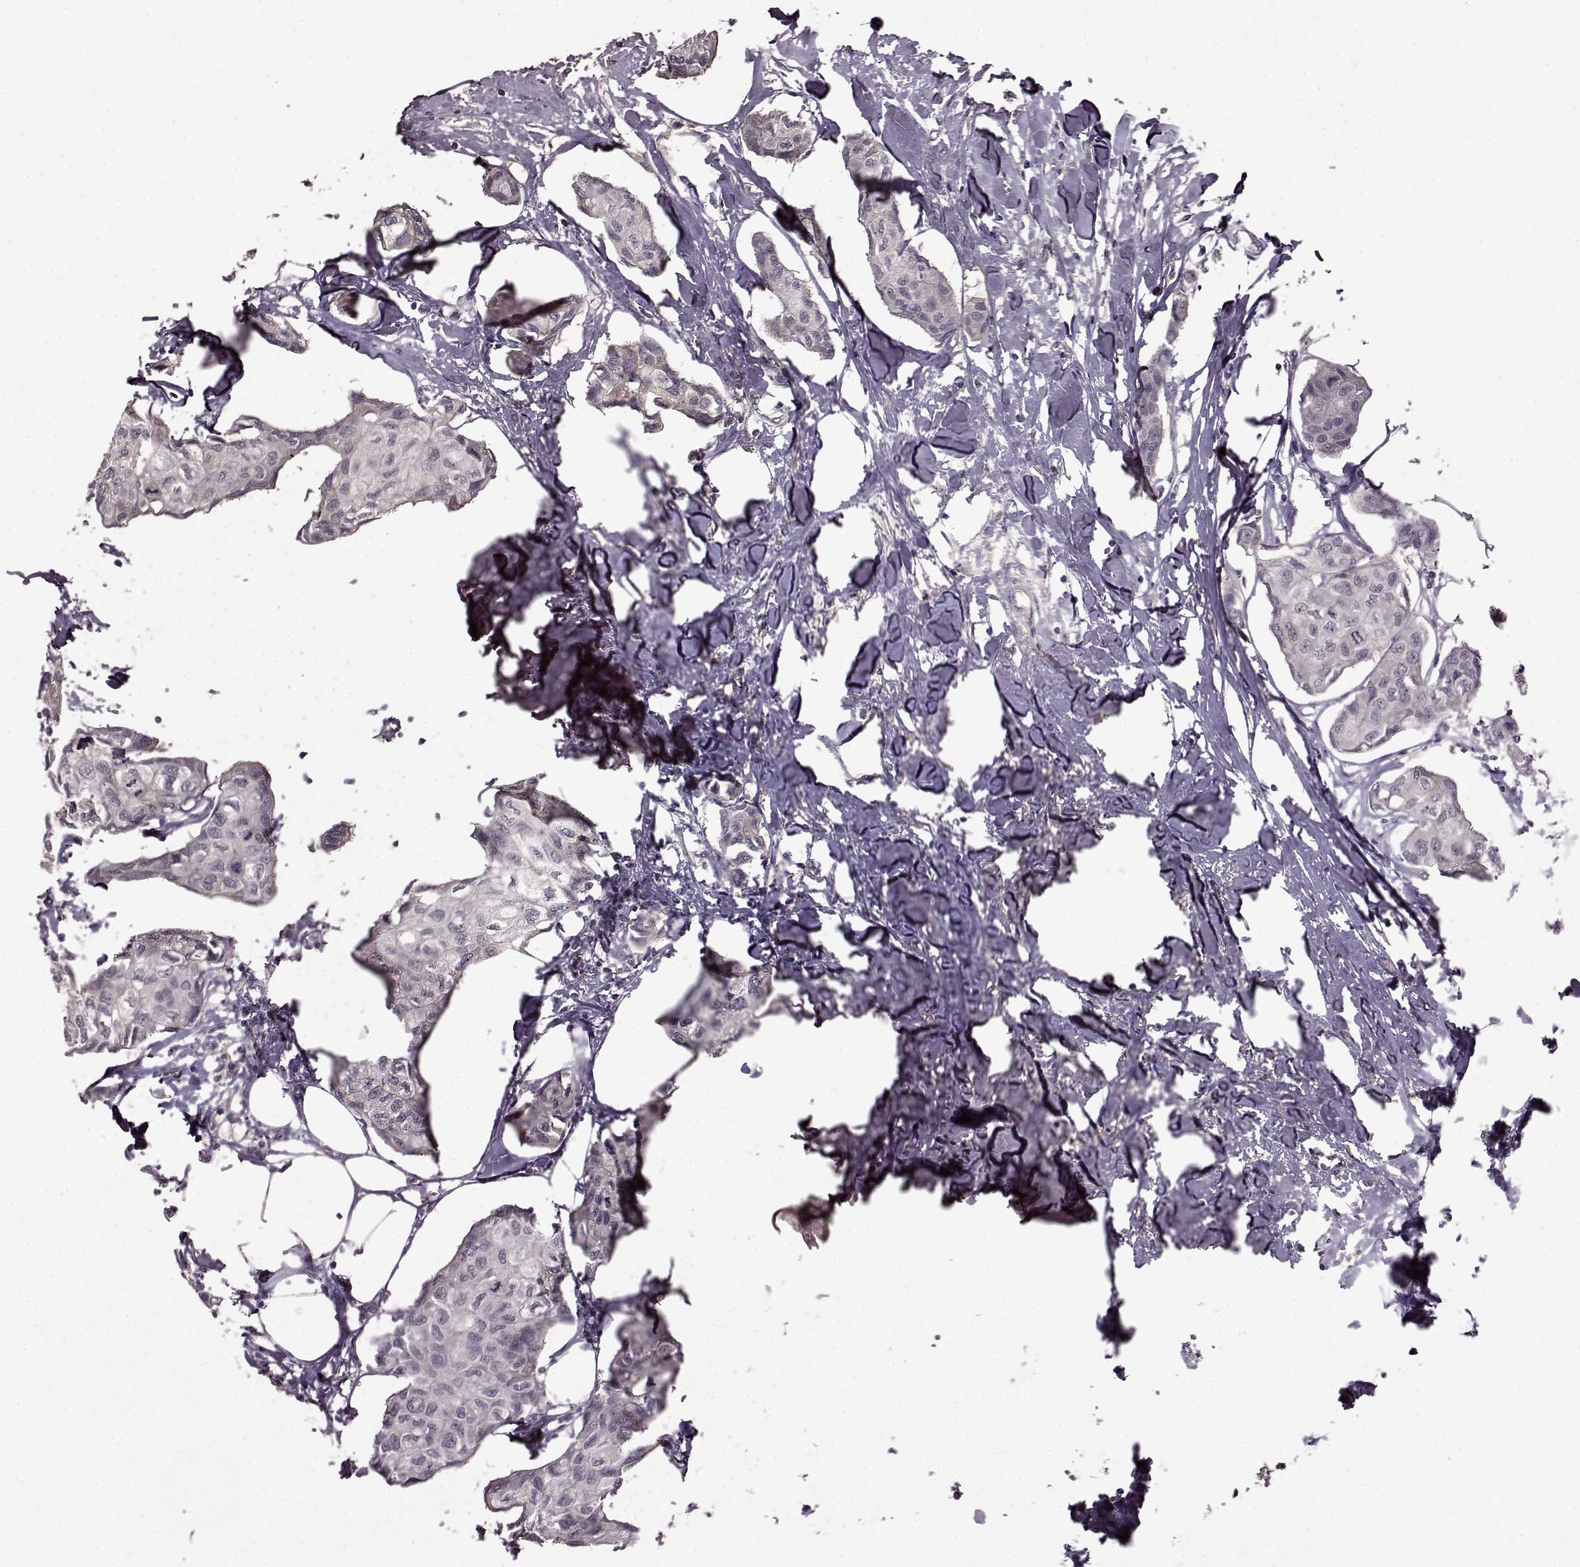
{"staining": {"intensity": "negative", "quantity": "none", "location": "none"}, "tissue": "breast cancer", "cell_type": "Tumor cells", "image_type": "cancer", "snomed": [{"axis": "morphology", "description": "Duct carcinoma"}, {"axis": "topography", "description": "Breast"}], "caption": "This is a histopathology image of immunohistochemistry staining of breast cancer, which shows no expression in tumor cells. (DAB immunohistochemistry (IHC), high magnification).", "gene": "MAIP1", "patient": {"sex": "female", "age": 80}}